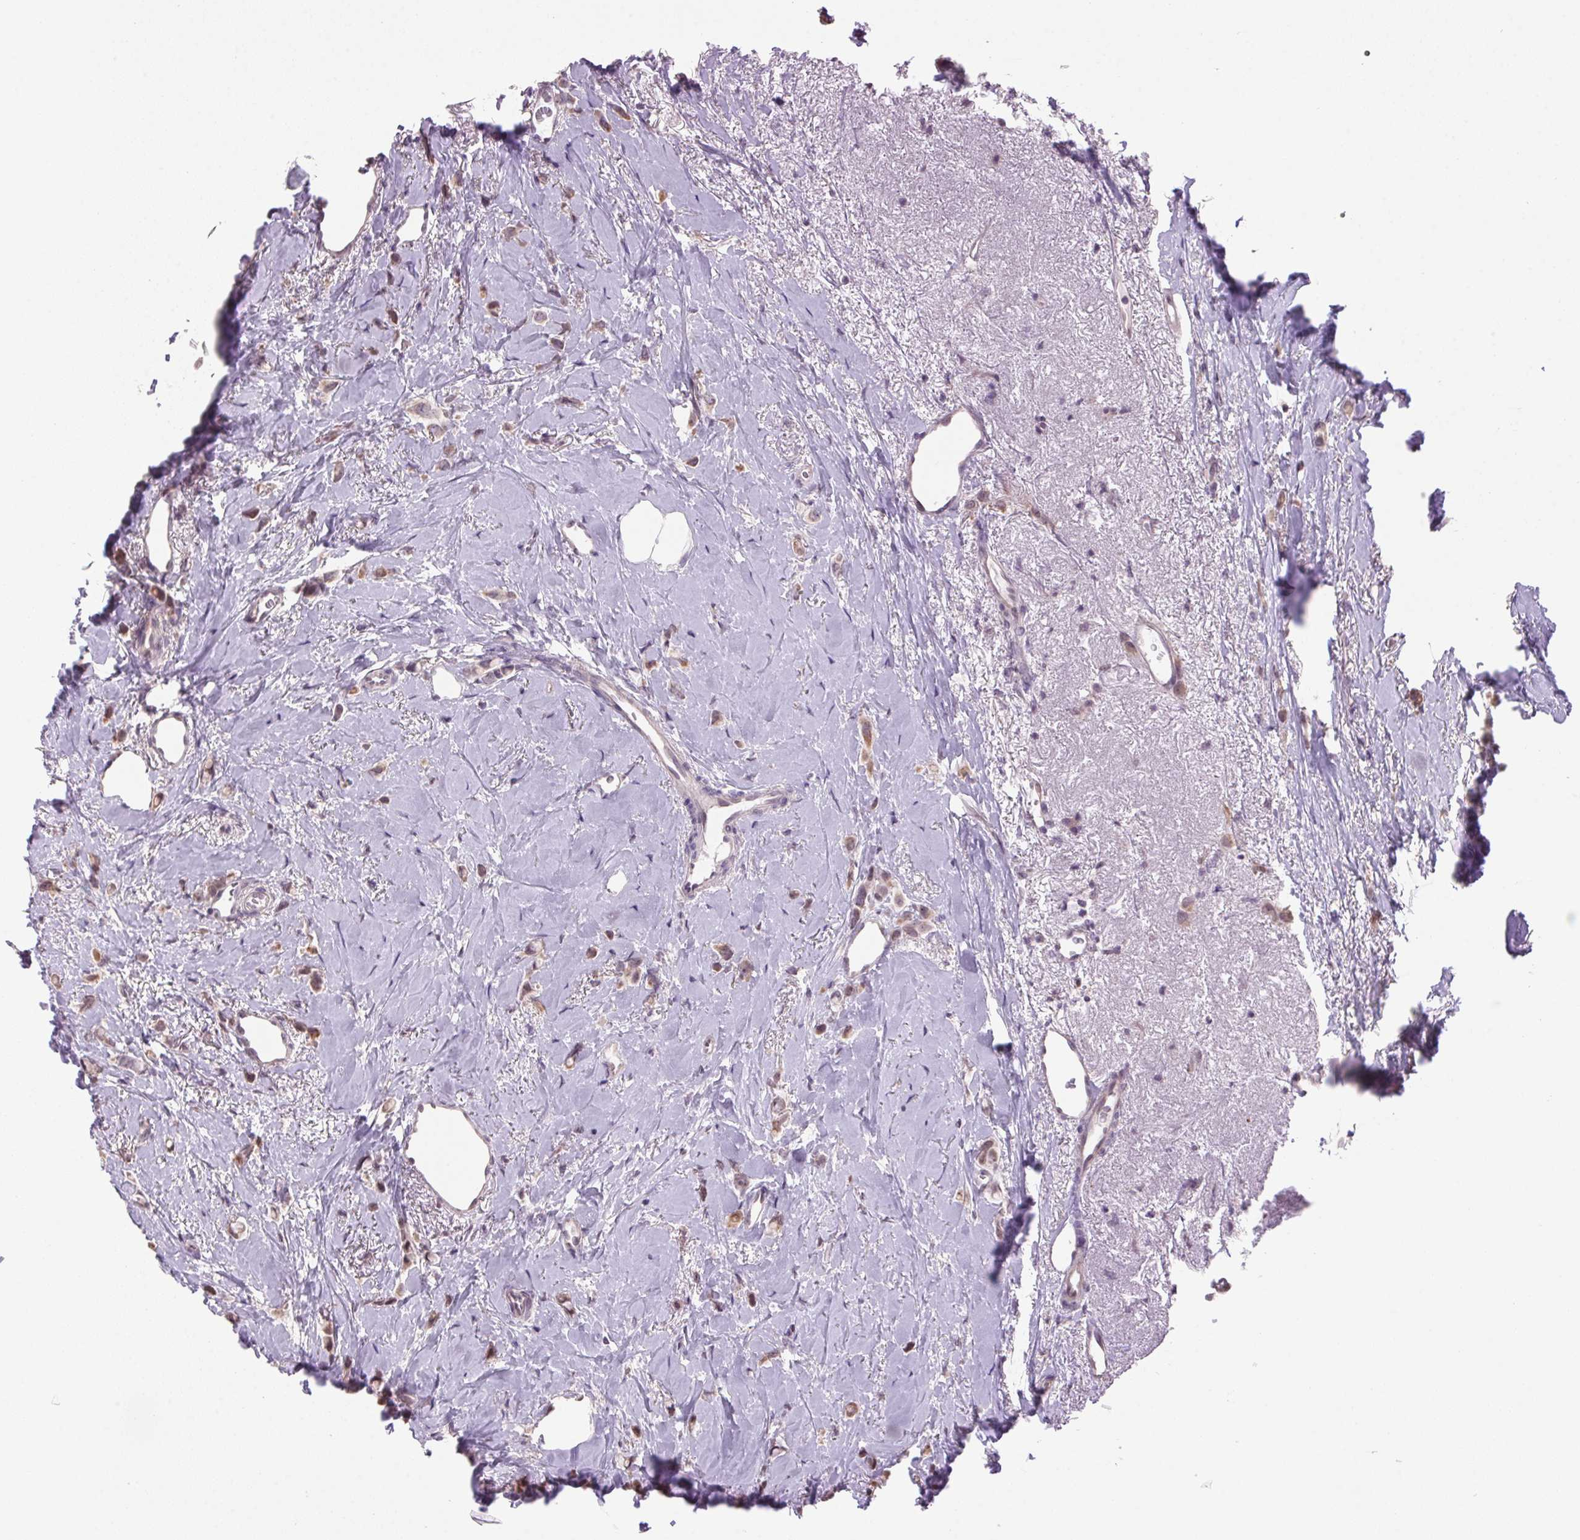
{"staining": {"intensity": "moderate", "quantity": "25%-75%", "location": "cytoplasmic/membranous,nuclear"}, "tissue": "breast cancer", "cell_type": "Tumor cells", "image_type": "cancer", "snomed": [{"axis": "morphology", "description": "Lobular carcinoma"}, {"axis": "topography", "description": "Breast"}], "caption": "Immunohistochemistry (IHC) (DAB (3,3'-diaminobenzidine)) staining of human breast cancer demonstrates moderate cytoplasmic/membranous and nuclear protein staining in about 25%-75% of tumor cells.", "gene": "VWA3B", "patient": {"sex": "female", "age": 66}}